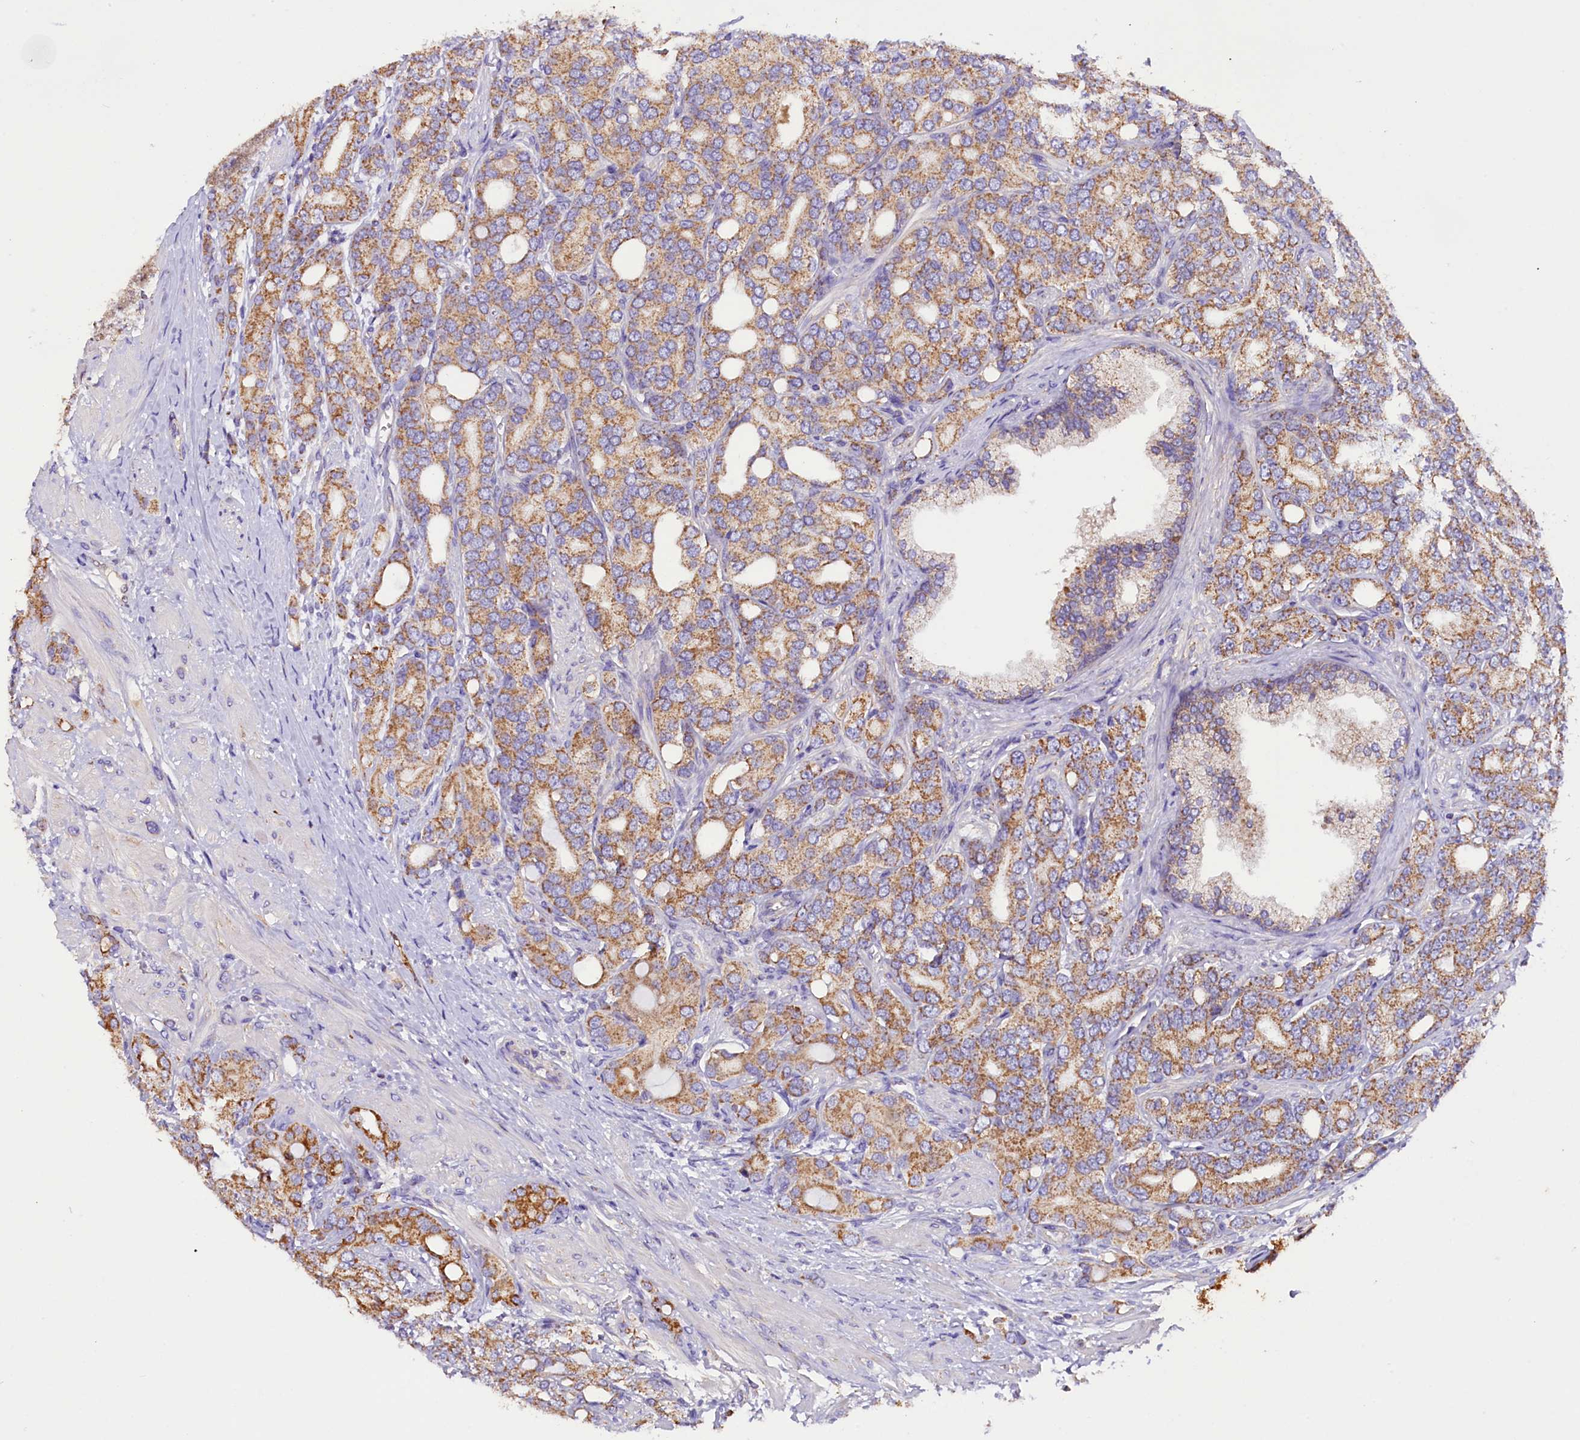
{"staining": {"intensity": "moderate", "quantity": ">75%", "location": "cytoplasmic/membranous"}, "tissue": "prostate cancer", "cell_type": "Tumor cells", "image_type": "cancer", "snomed": [{"axis": "morphology", "description": "Adenocarcinoma, High grade"}, {"axis": "topography", "description": "Prostate"}], "caption": "DAB immunohistochemical staining of prostate cancer (adenocarcinoma (high-grade)) exhibits moderate cytoplasmic/membranous protein expression in about >75% of tumor cells.", "gene": "SIX5", "patient": {"sex": "male", "age": 62}}